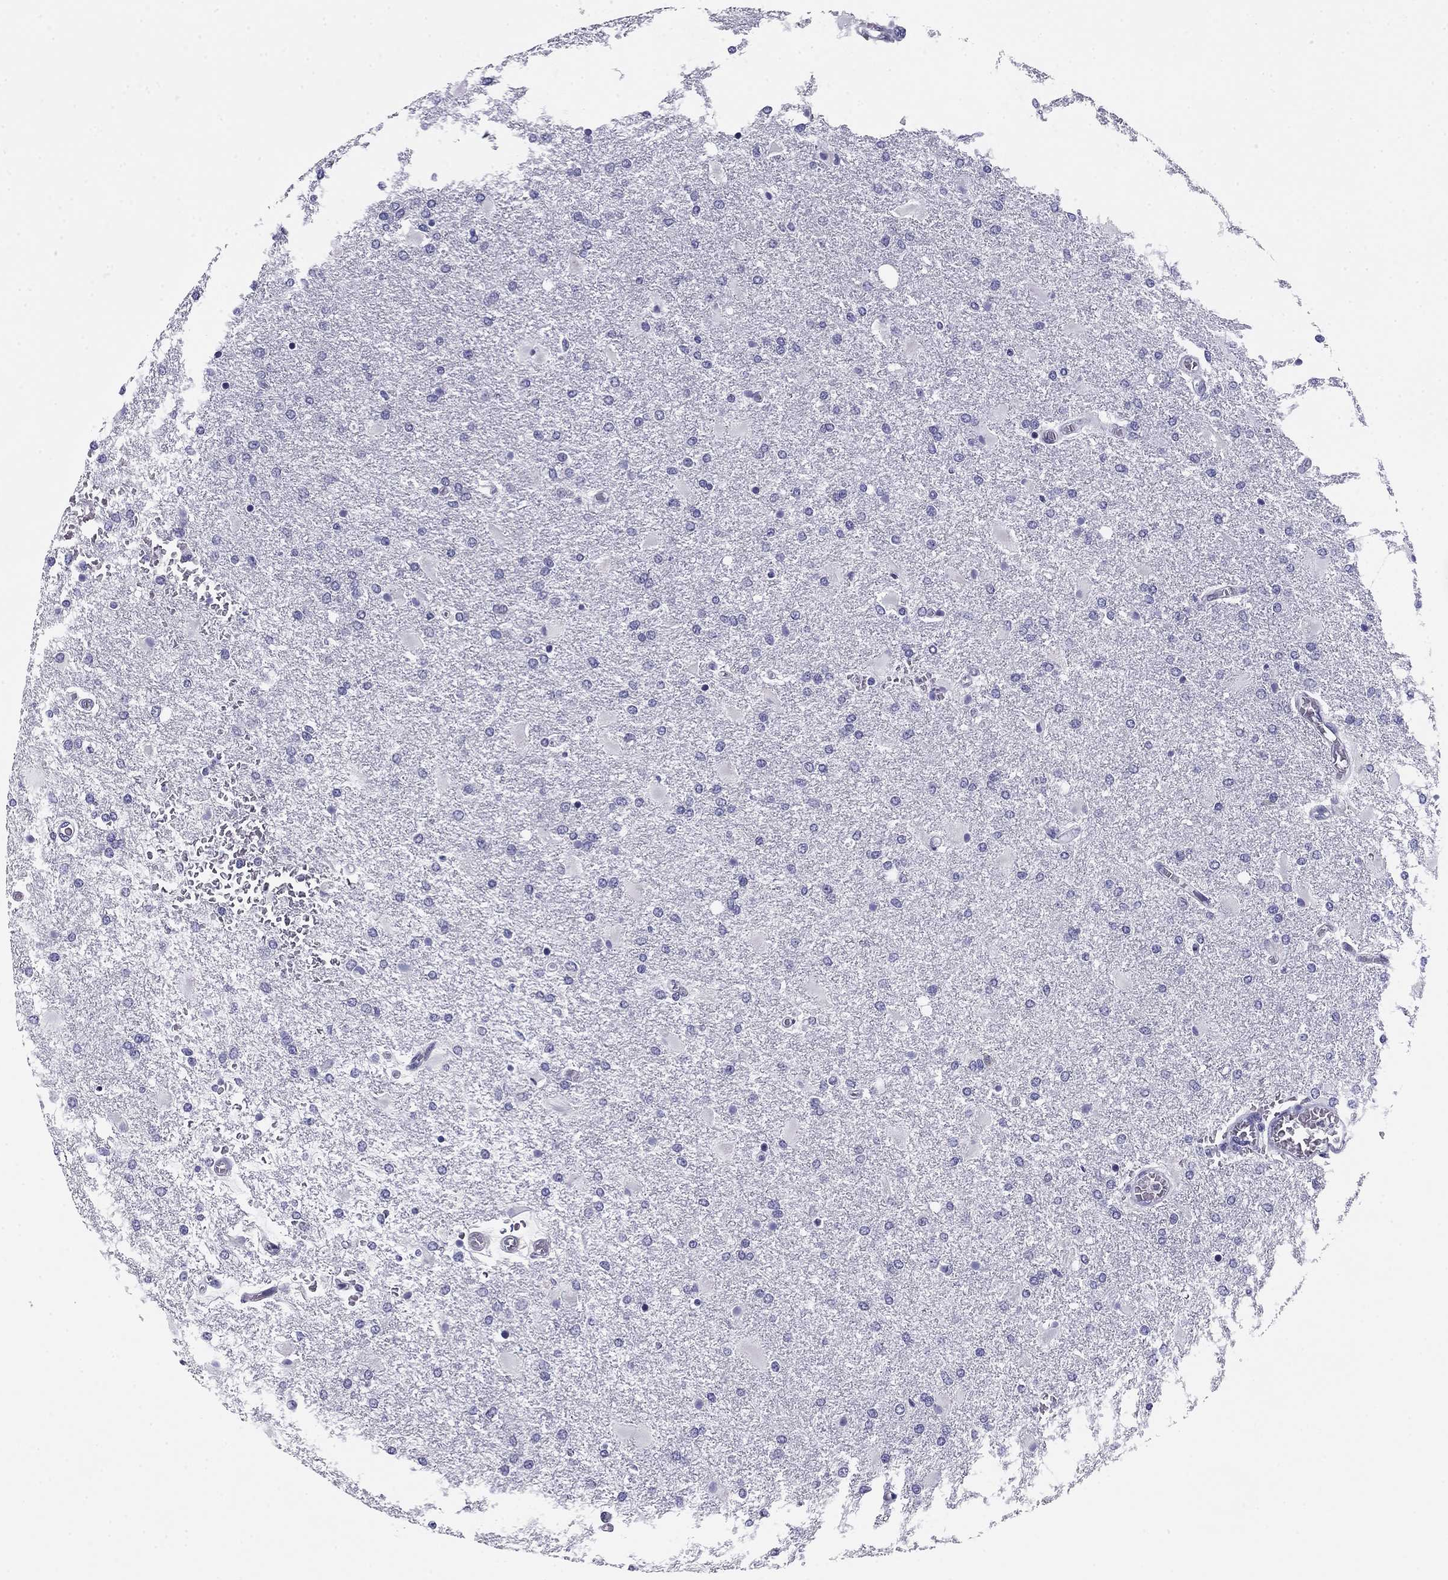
{"staining": {"intensity": "negative", "quantity": "none", "location": "none"}, "tissue": "glioma", "cell_type": "Tumor cells", "image_type": "cancer", "snomed": [{"axis": "morphology", "description": "Glioma, malignant, High grade"}, {"axis": "topography", "description": "Cerebral cortex"}], "caption": "The micrograph demonstrates no staining of tumor cells in high-grade glioma (malignant).", "gene": "TMED3", "patient": {"sex": "male", "age": 79}}